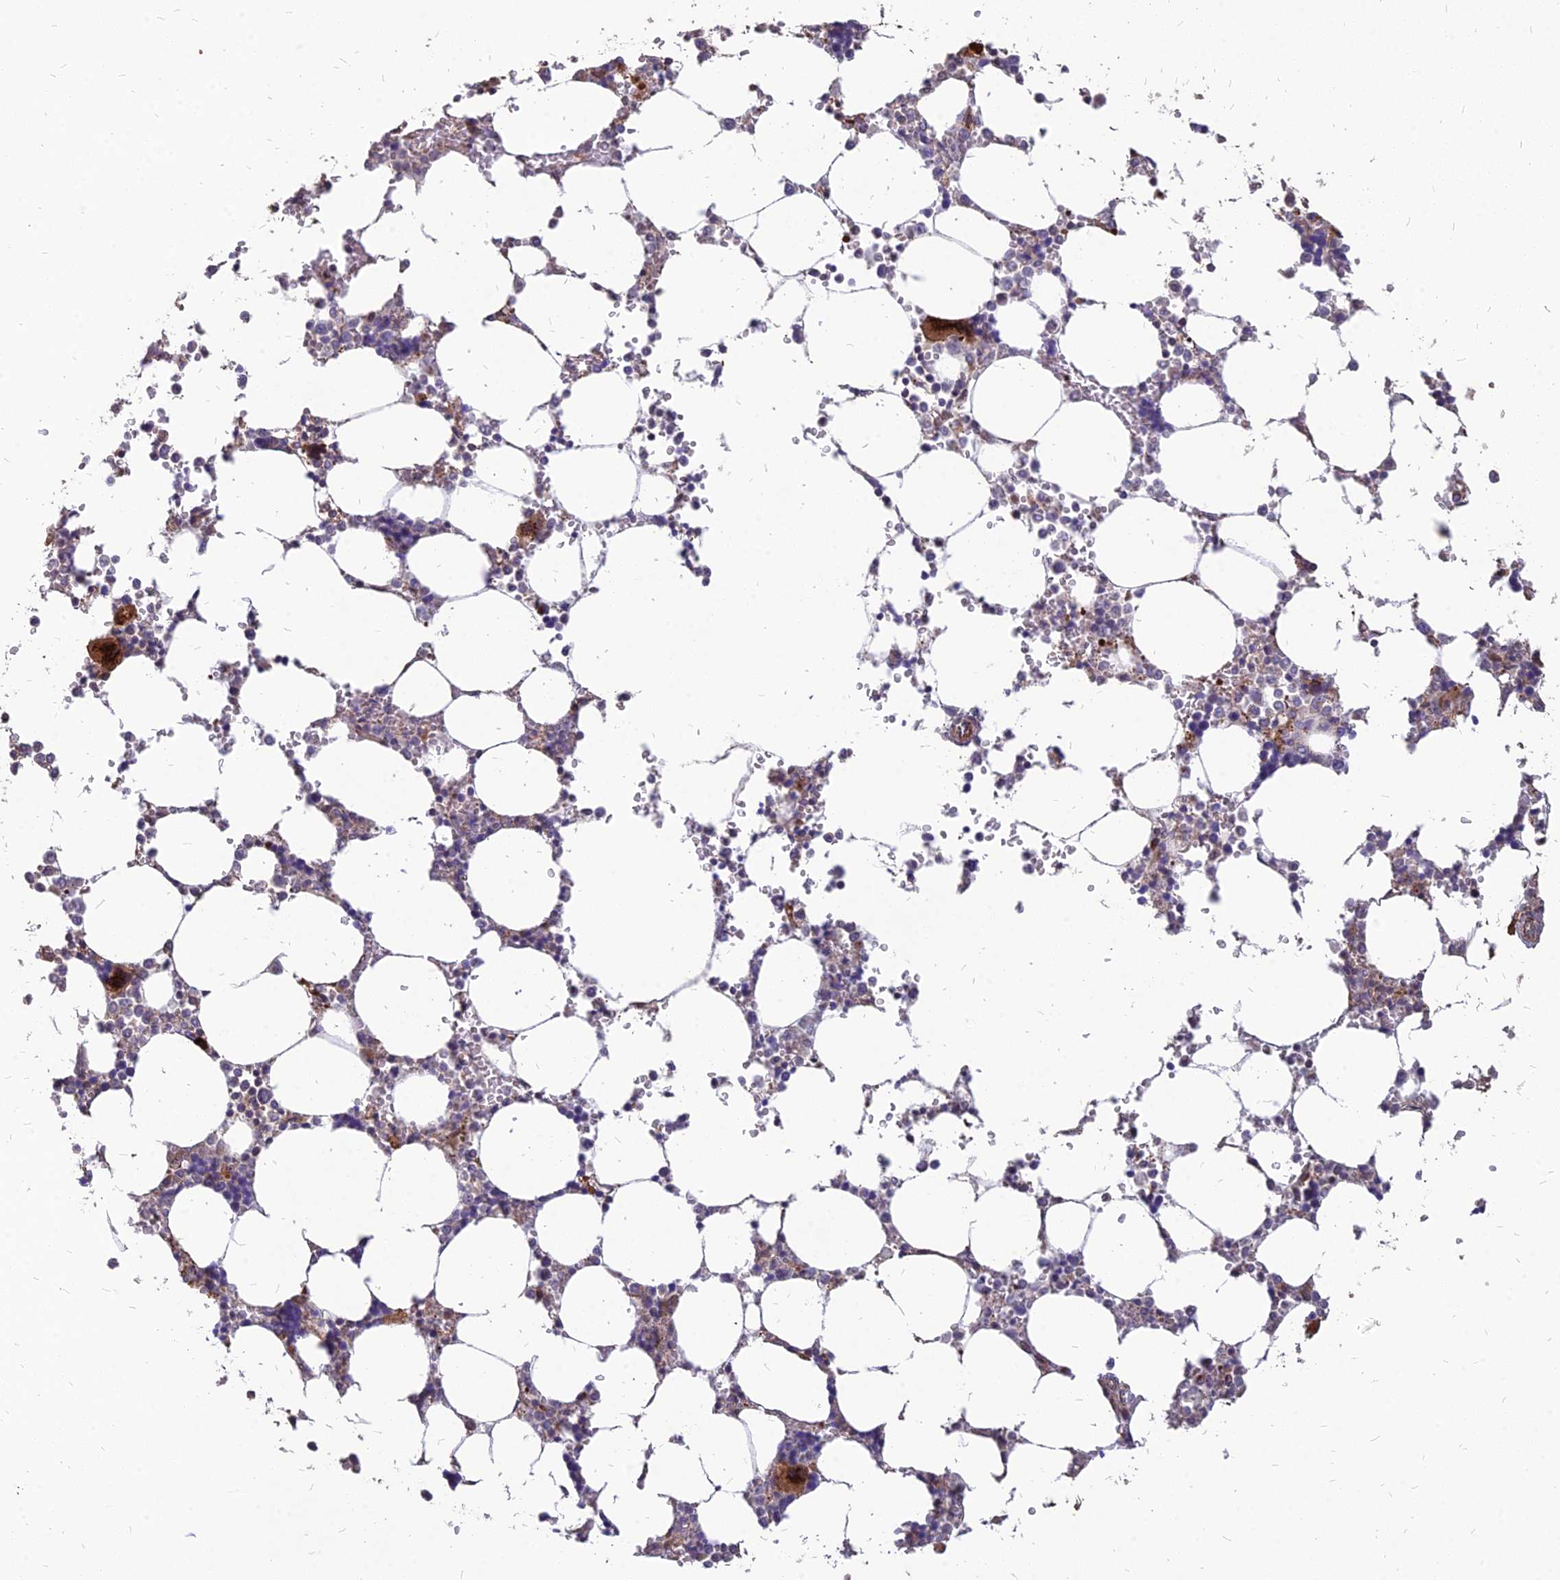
{"staining": {"intensity": "strong", "quantity": "<25%", "location": "cytoplasmic/membranous,nuclear"}, "tissue": "bone marrow", "cell_type": "Hematopoietic cells", "image_type": "normal", "snomed": [{"axis": "morphology", "description": "Normal tissue, NOS"}, {"axis": "topography", "description": "Bone marrow"}], "caption": "Immunohistochemical staining of benign bone marrow displays <25% levels of strong cytoplasmic/membranous,nuclear protein positivity in approximately <25% of hematopoietic cells.", "gene": "ST3GAL6", "patient": {"sex": "male", "age": 64}}